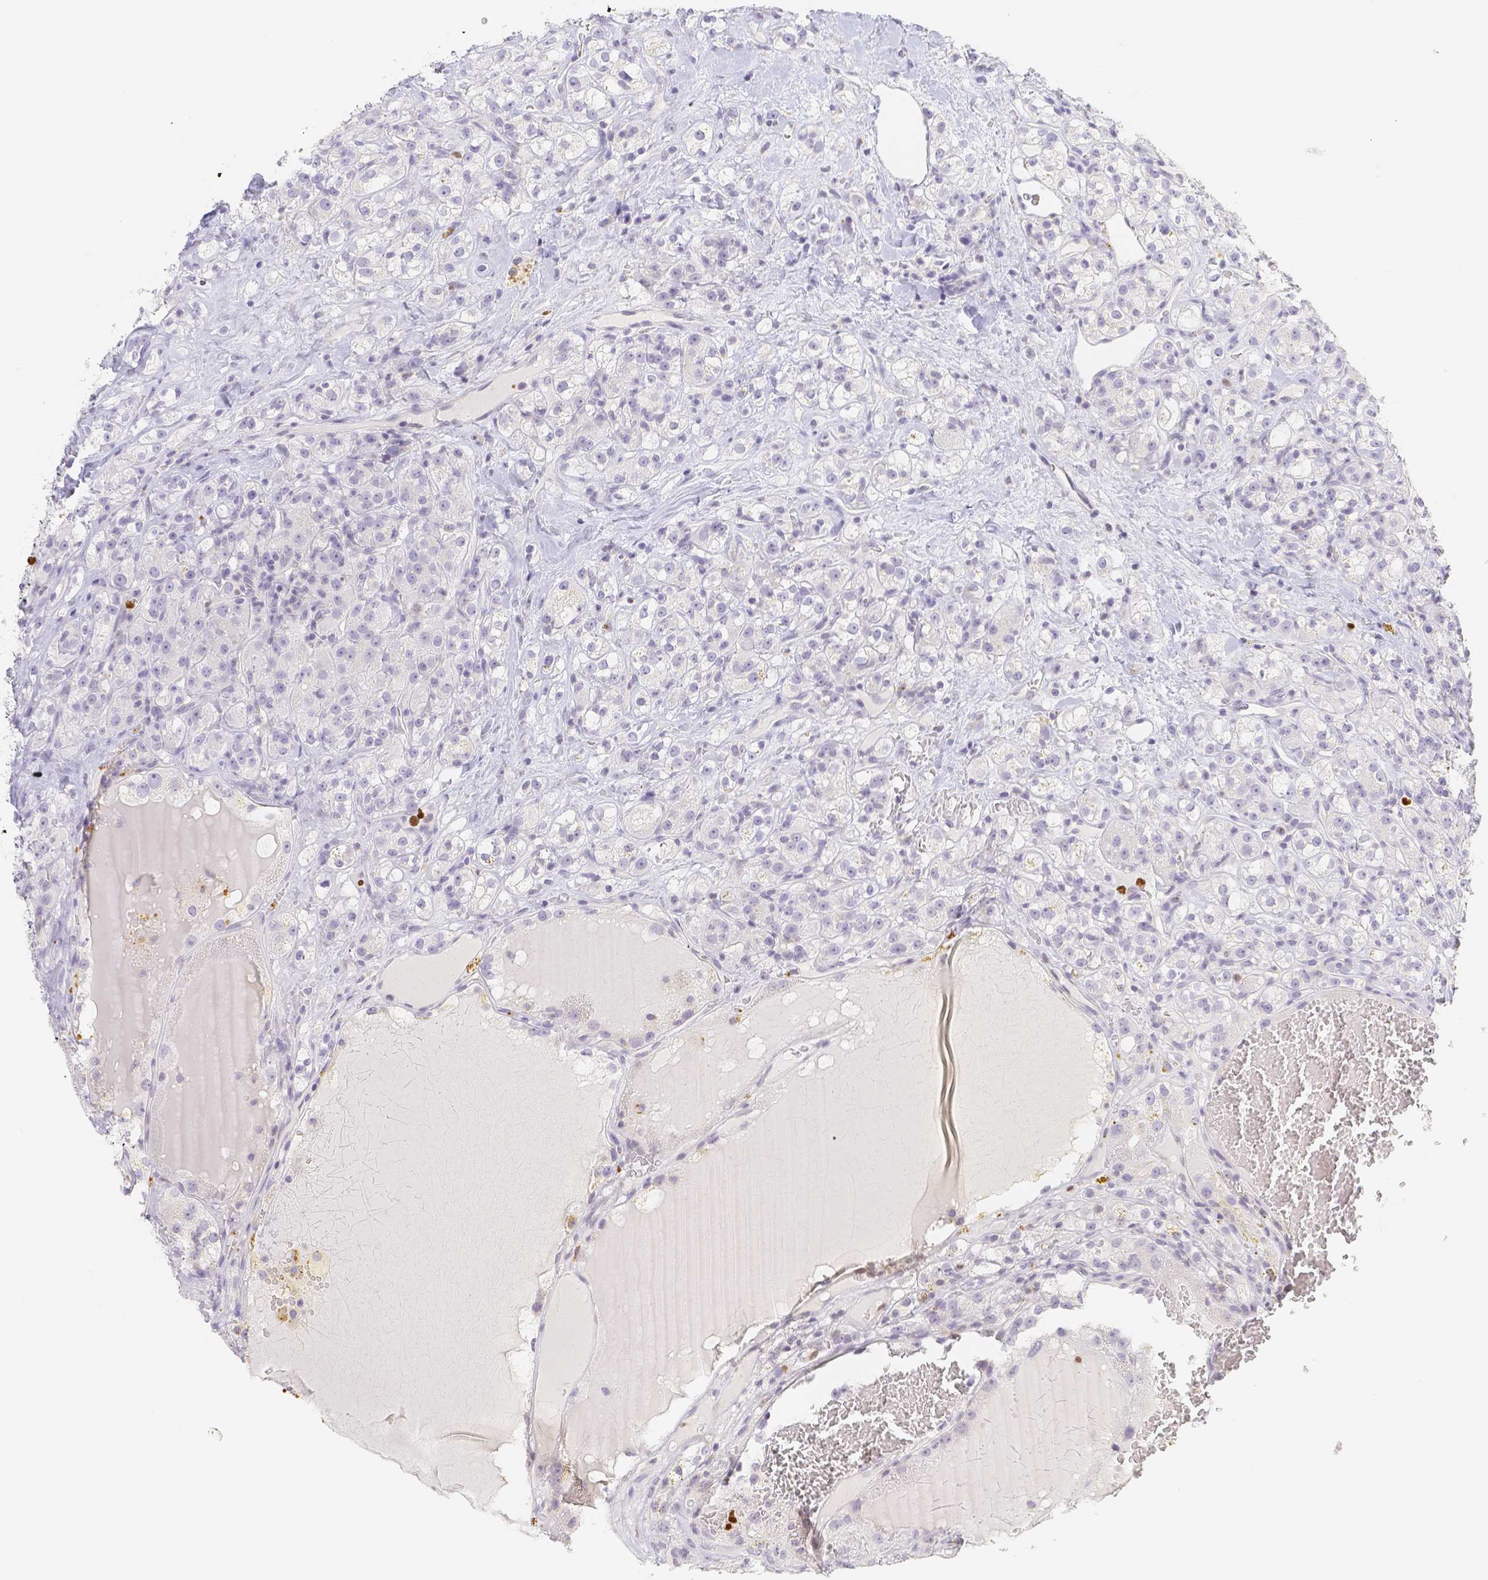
{"staining": {"intensity": "negative", "quantity": "none", "location": "none"}, "tissue": "renal cancer", "cell_type": "Tumor cells", "image_type": "cancer", "snomed": [{"axis": "morphology", "description": "Normal tissue, NOS"}, {"axis": "morphology", "description": "Adenocarcinoma, NOS"}, {"axis": "topography", "description": "Kidney"}], "caption": "Immunohistochemistry (IHC) of human adenocarcinoma (renal) shows no staining in tumor cells.", "gene": "PADI4", "patient": {"sex": "male", "age": 61}}